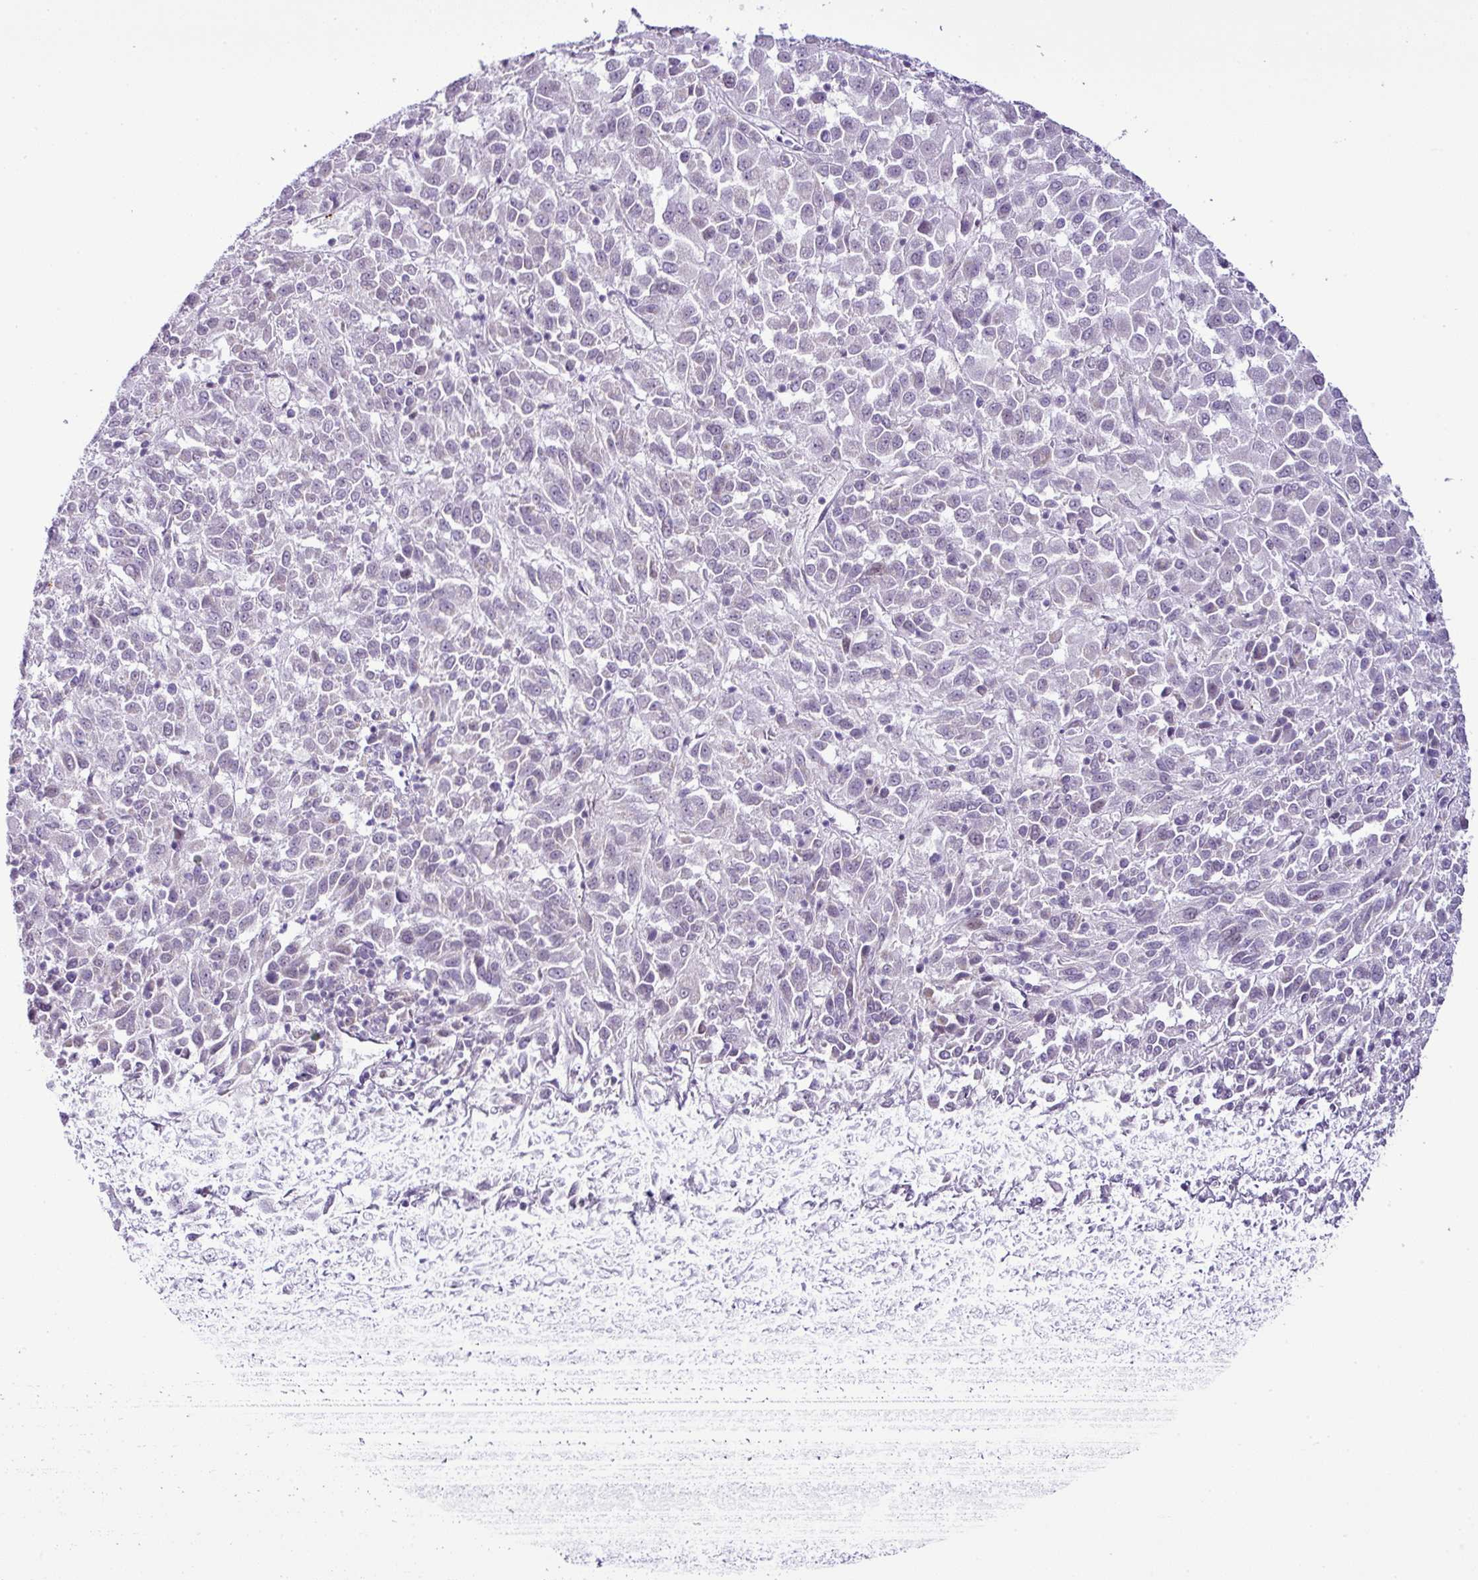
{"staining": {"intensity": "negative", "quantity": "none", "location": "none"}, "tissue": "melanoma", "cell_type": "Tumor cells", "image_type": "cancer", "snomed": [{"axis": "morphology", "description": "Malignant melanoma, Metastatic site"}, {"axis": "topography", "description": "Lung"}], "caption": "A photomicrograph of malignant melanoma (metastatic site) stained for a protein reveals no brown staining in tumor cells. (Immunohistochemistry (ihc), brightfield microscopy, high magnification).", "gene": "CMTM5", "patient": {"sex": "male", "age": 64}}